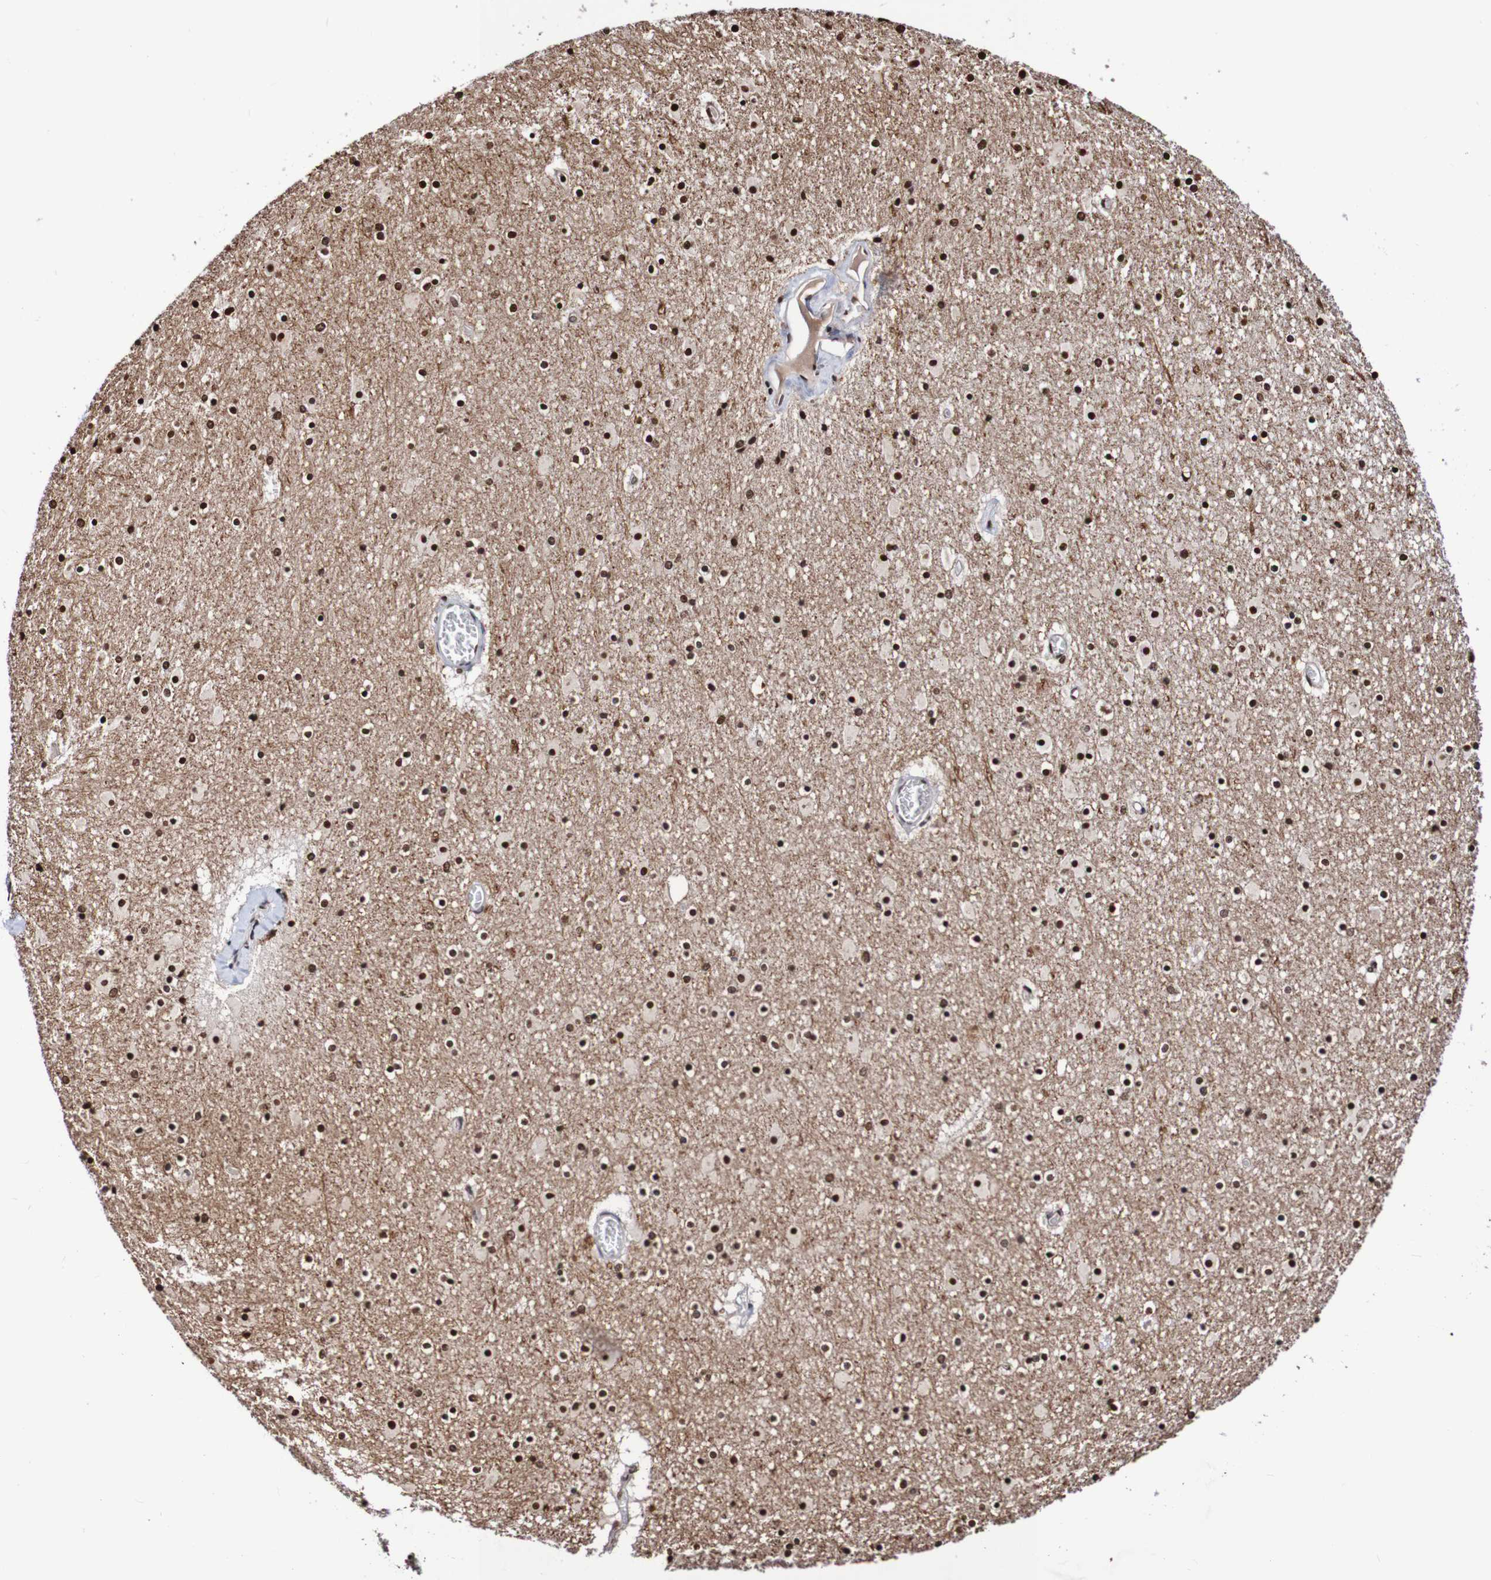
{"staining": {"intensity": "strong", "quantity": "25%-75%", "location": "cytoplasmic/membranous,nuclear"}, "tissue": "caudate", "cell_type": "Glial cells", "image_type": "normal", "snomed": [{"axis": "morphology", "description": "Normal tissue, NOS"}, {"axis": "topography", "description": "Lateral ventricle wall"}], "caption": "DAB immunohistochemical staining of benign human caudate displays strong cytoplasmic/membranous,nuclear protein expression in about 25%-75% of glial cells. The protein is stained brown, and the nuclei are stained in blue (DAB IHC with brightfield microscopy, high magnification).", "gene": "SEZ6", "patient": {"sex": "male", "age": 45}}